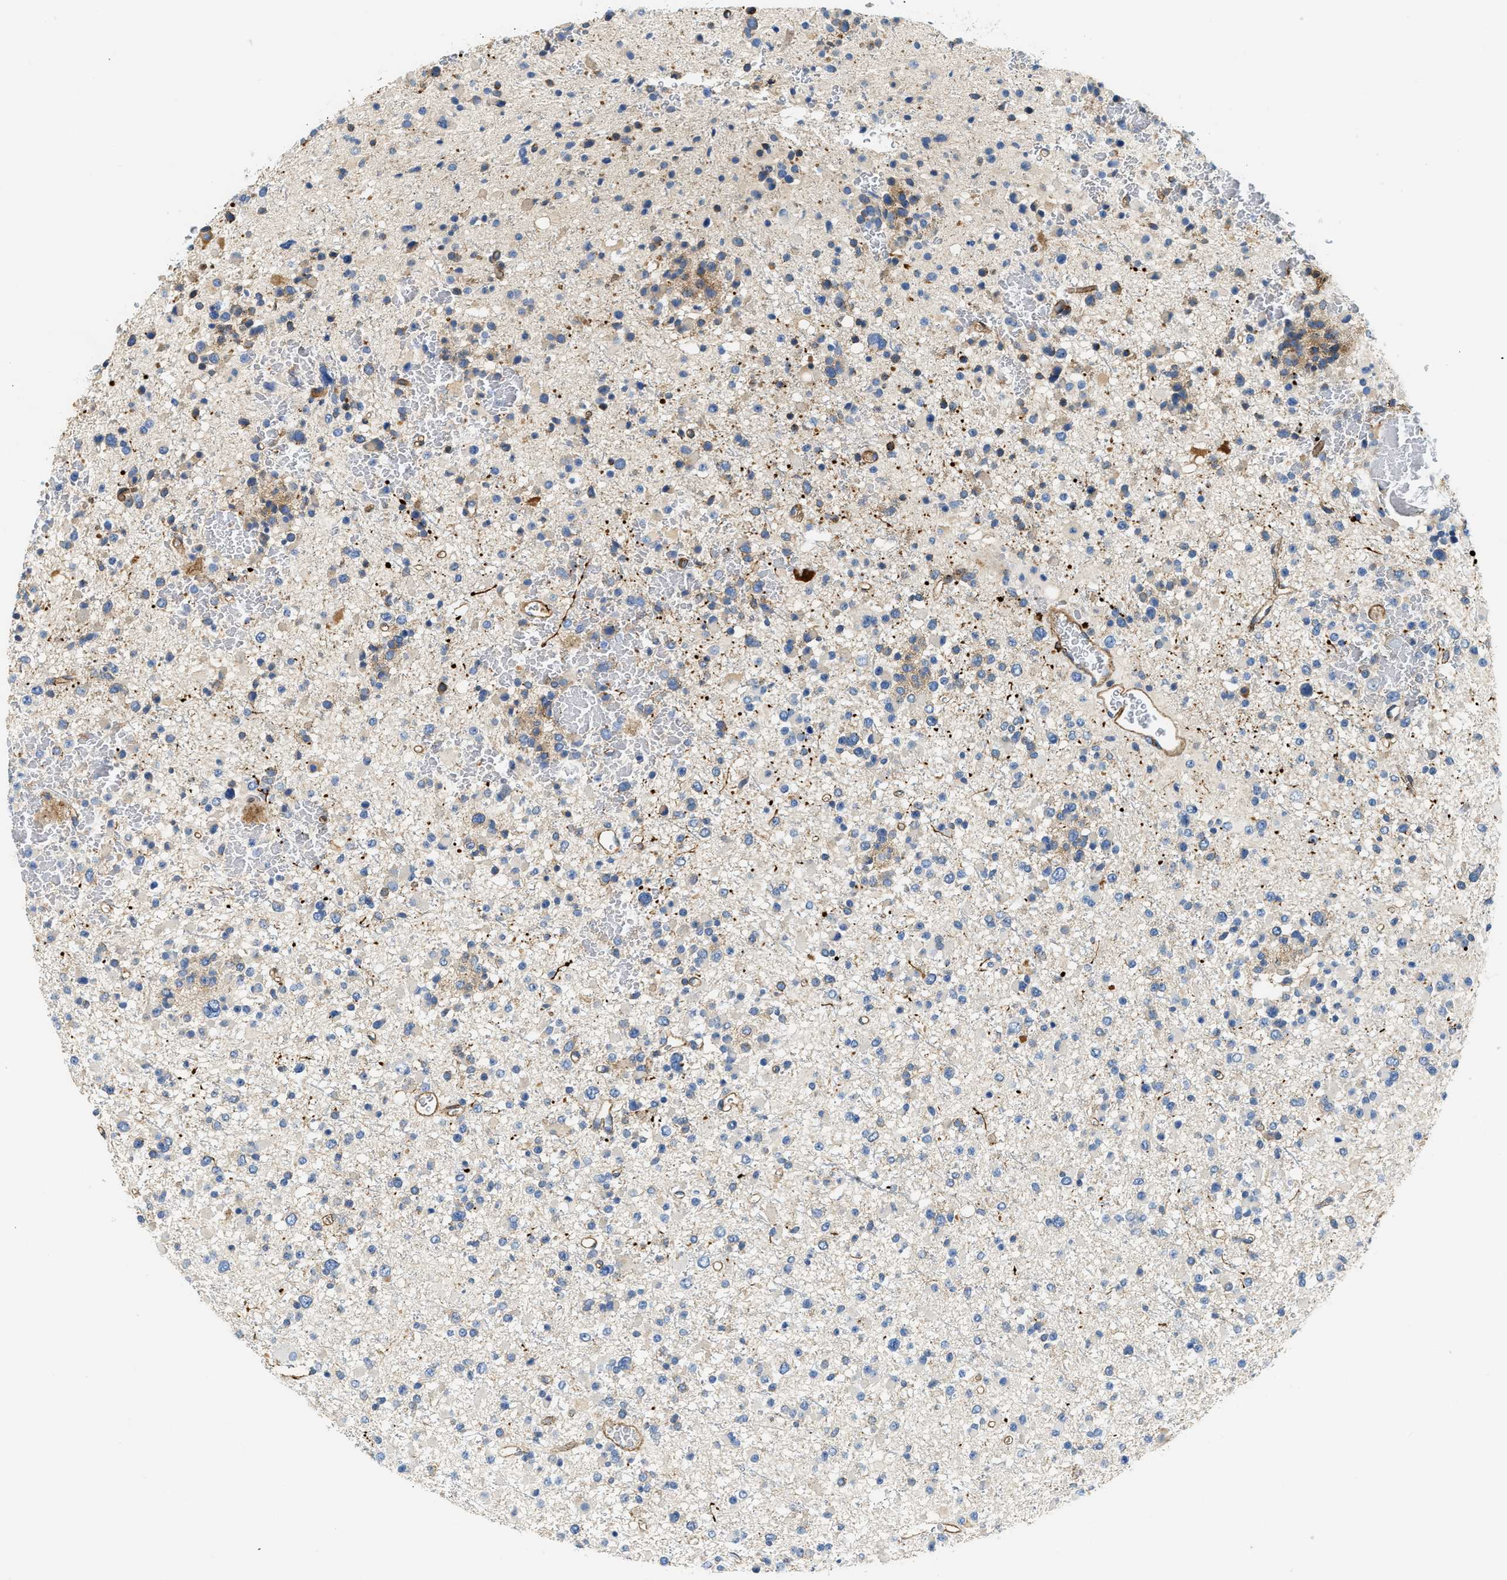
{"staining": {"intensity": "negative", "quantity": "none", "location": "none"}, "tissue": "glioma", "cell_type": "Tumor cells", "image_type": "cancer", "snomed": [{"axis": "morphology", "description": "Glioma, malignant, Low grade"}, {"axis": "topography", "description": "Brain"}], "caption": "Immunohistochemistry image of neoplastic tissue: human malignant glioma (low-grade) stained with DAB reveals no significant protein positivity in tumor cells. The staining is performed using DAB brown chromogen with nuclei counter-stained in using hematoxylin.", "gene": "NSUN7", "patient": {"sex": "female", "age": 22}}